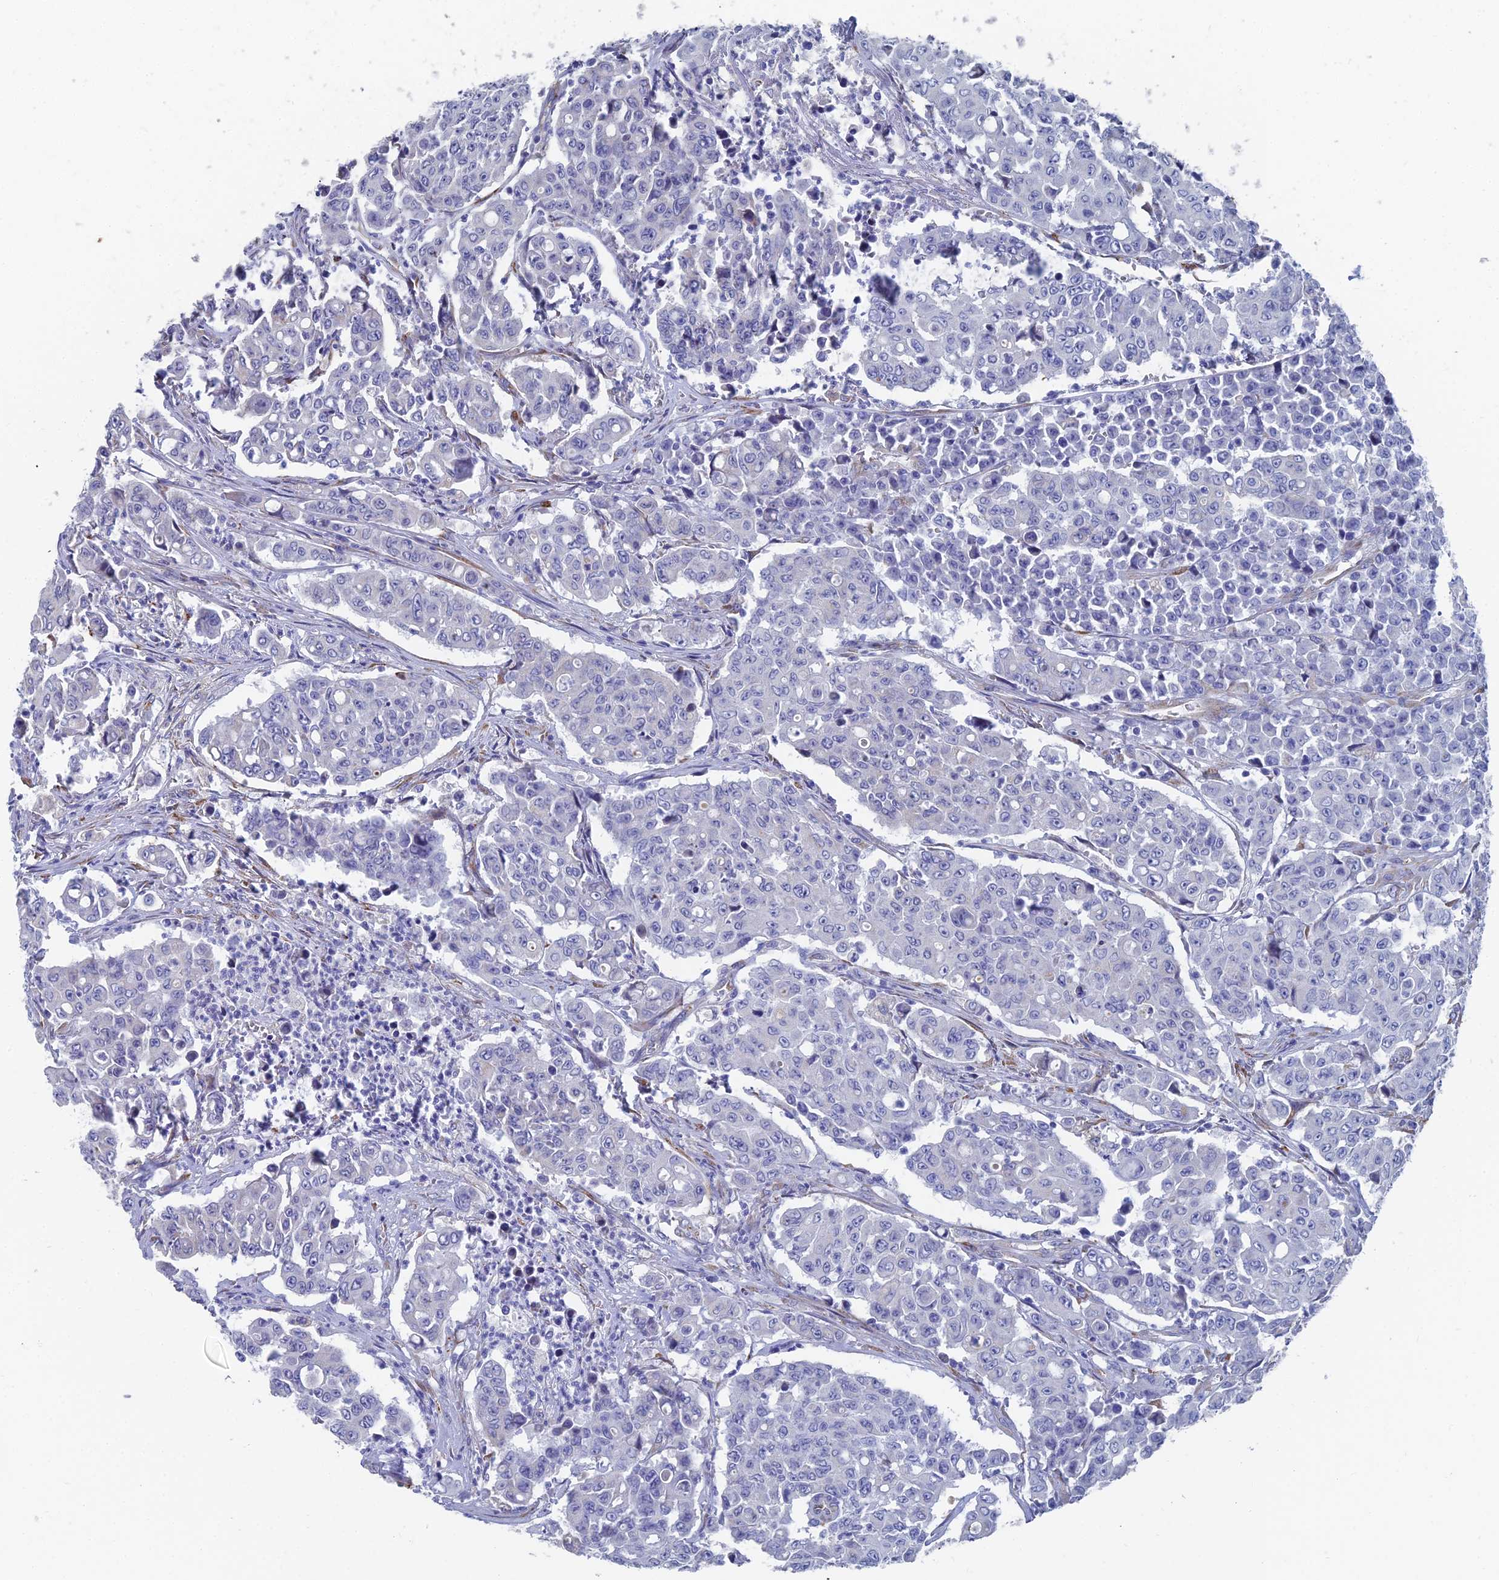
{"staining": {"intensity": "negative", "quantity": "none", "location": "none"}, "tissue": "colorectal cancer", "cell_type": "Tumor cells", "image_type": "cancer", "snomed": [{"axis": "morphology", "description": "Adenocarcinoma, NOS"}, {"axis": "topography", "description": "Colon"}], "caption": "An image of adenocarcinoma (colorectal) stained for a protein shows no brown staining in tumor cells. (Brightfield microscopy of DAB immunohistochemistry at high magnification).", "gene": "TNNT3", "patient": {"sex": "male", "age": 51}}